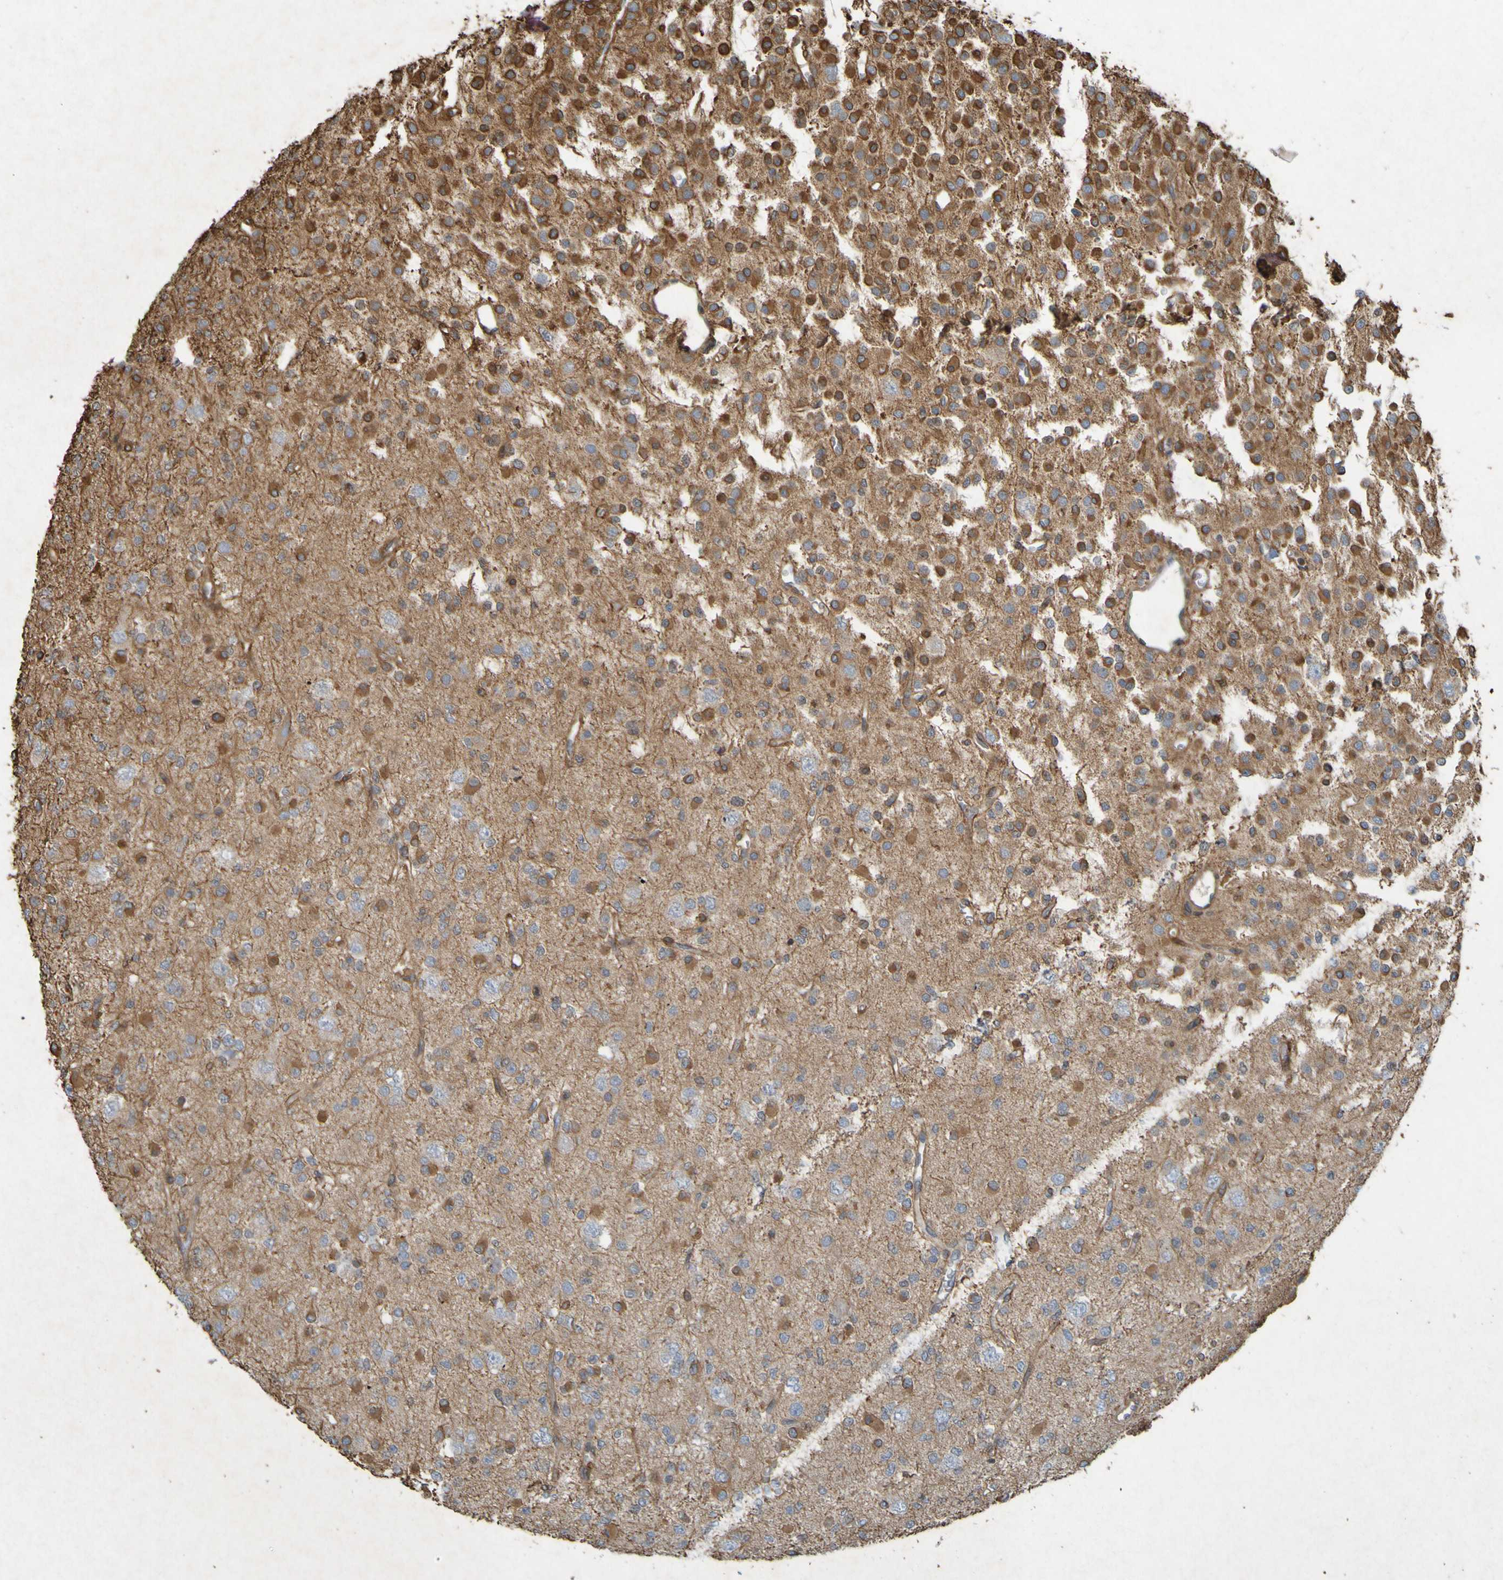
{"staining": {"intensity": "moderate", "quantity": ">75%", "location": "cytoplasmic/membranous"}, "tissue": "glioma", "cell_type": "Tumor cells", "image_type": "cancer", "snomed": [{"axis": "morphology", "description": "Glioma, malignant, Low grade"}, {"axis": "topography", "description": "Brain"}], "caption": "Brown immunohistochemical staining in glioma shows moderate cytoplasmic/membranous positivity in approximately >75% of tumor cells.", "gene": "GUCY1A1", "patient": {"sex": "male", "age": 38}}